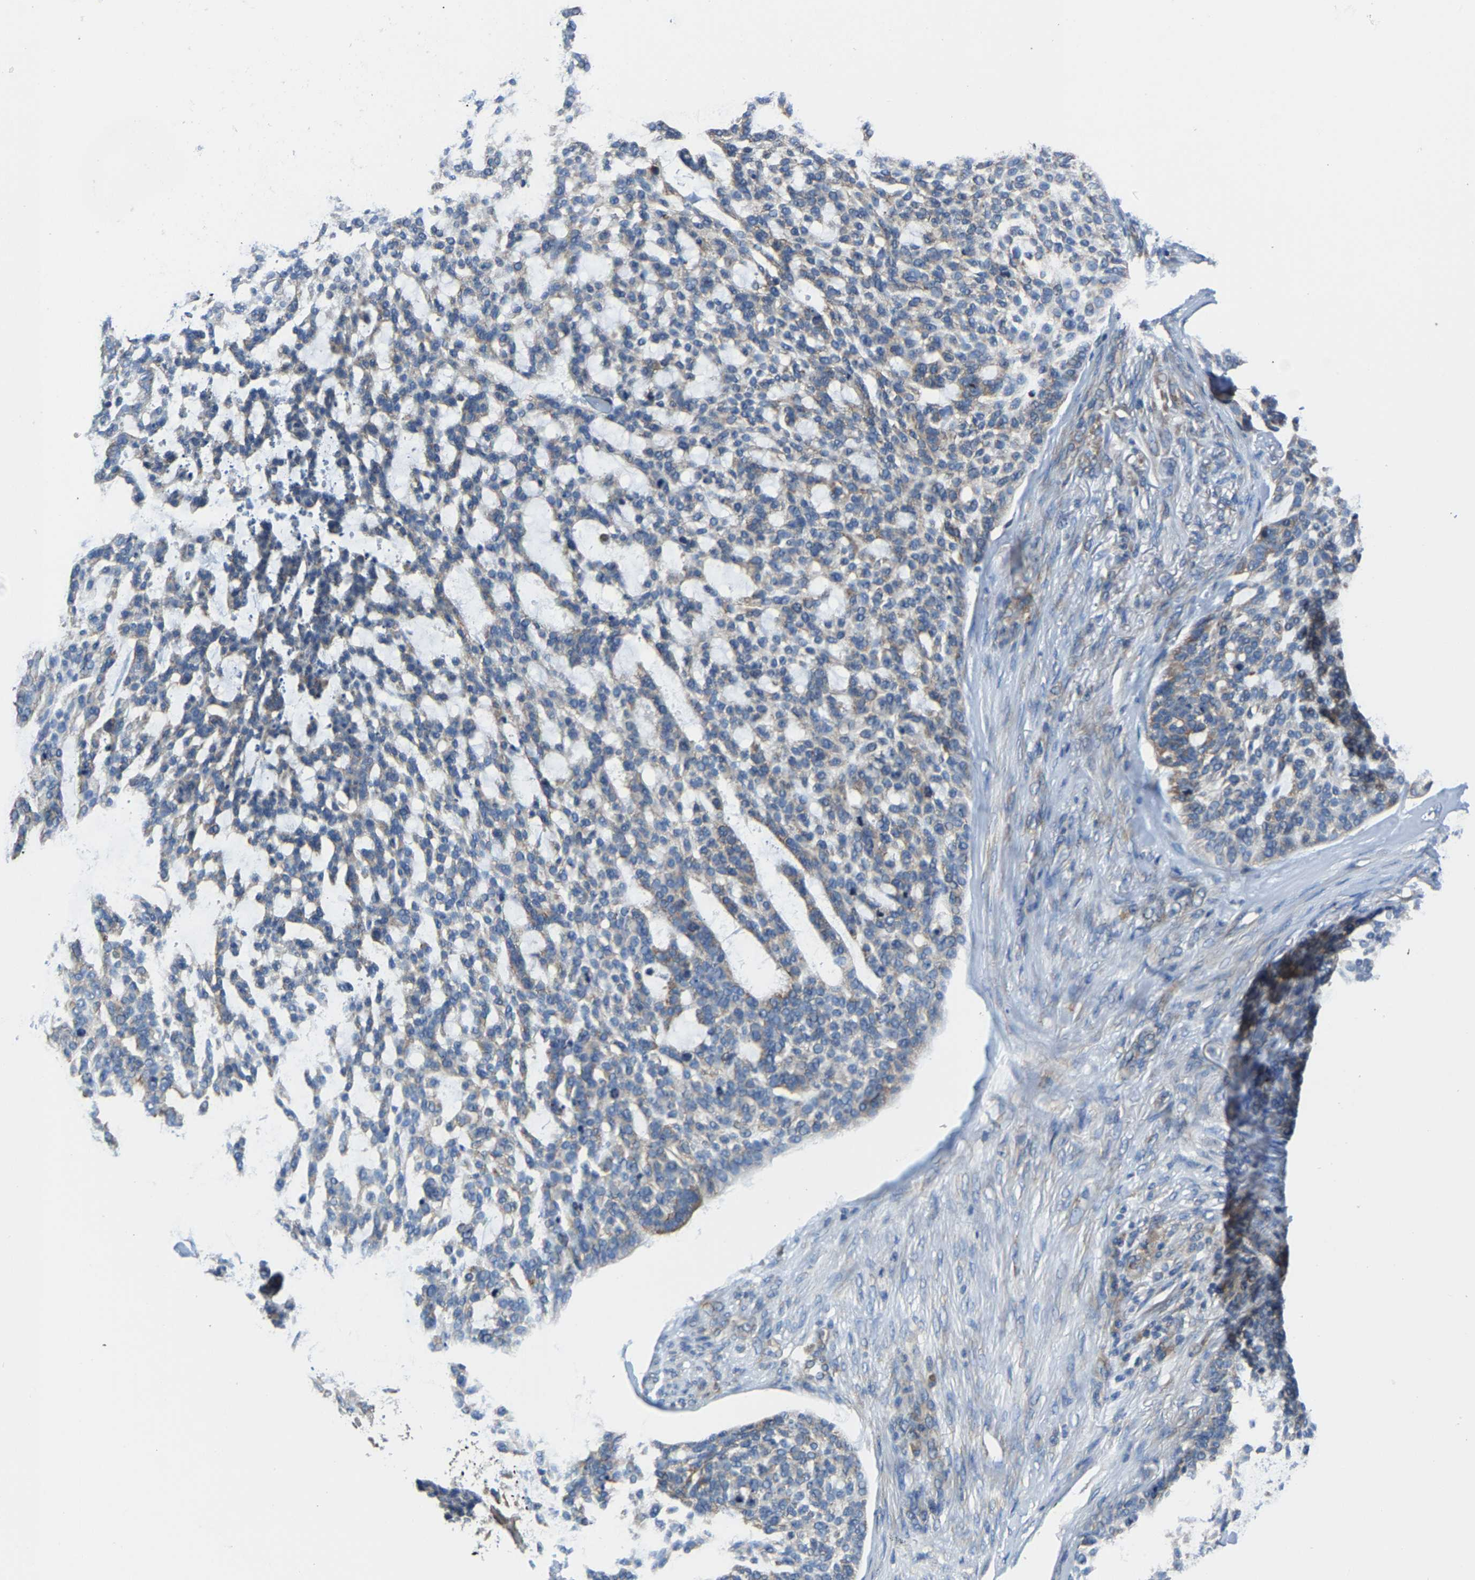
{"staining": {"intensity": "negative", "quantity": "none", "location": "none"}, "tissue": "skin cancer", "cell_type": "Tumor cells", "image_type": "cancer", "snomed": [{"axis": "morphology", "description": "Basal cell carcinoma"}, {"axis": "topography", "description": "Skin"}], "caption": "Tumor cells show no significant expression in skin cancer.", "gene": "G3BP2", "patient": {"sex": "female", "age": 64}}